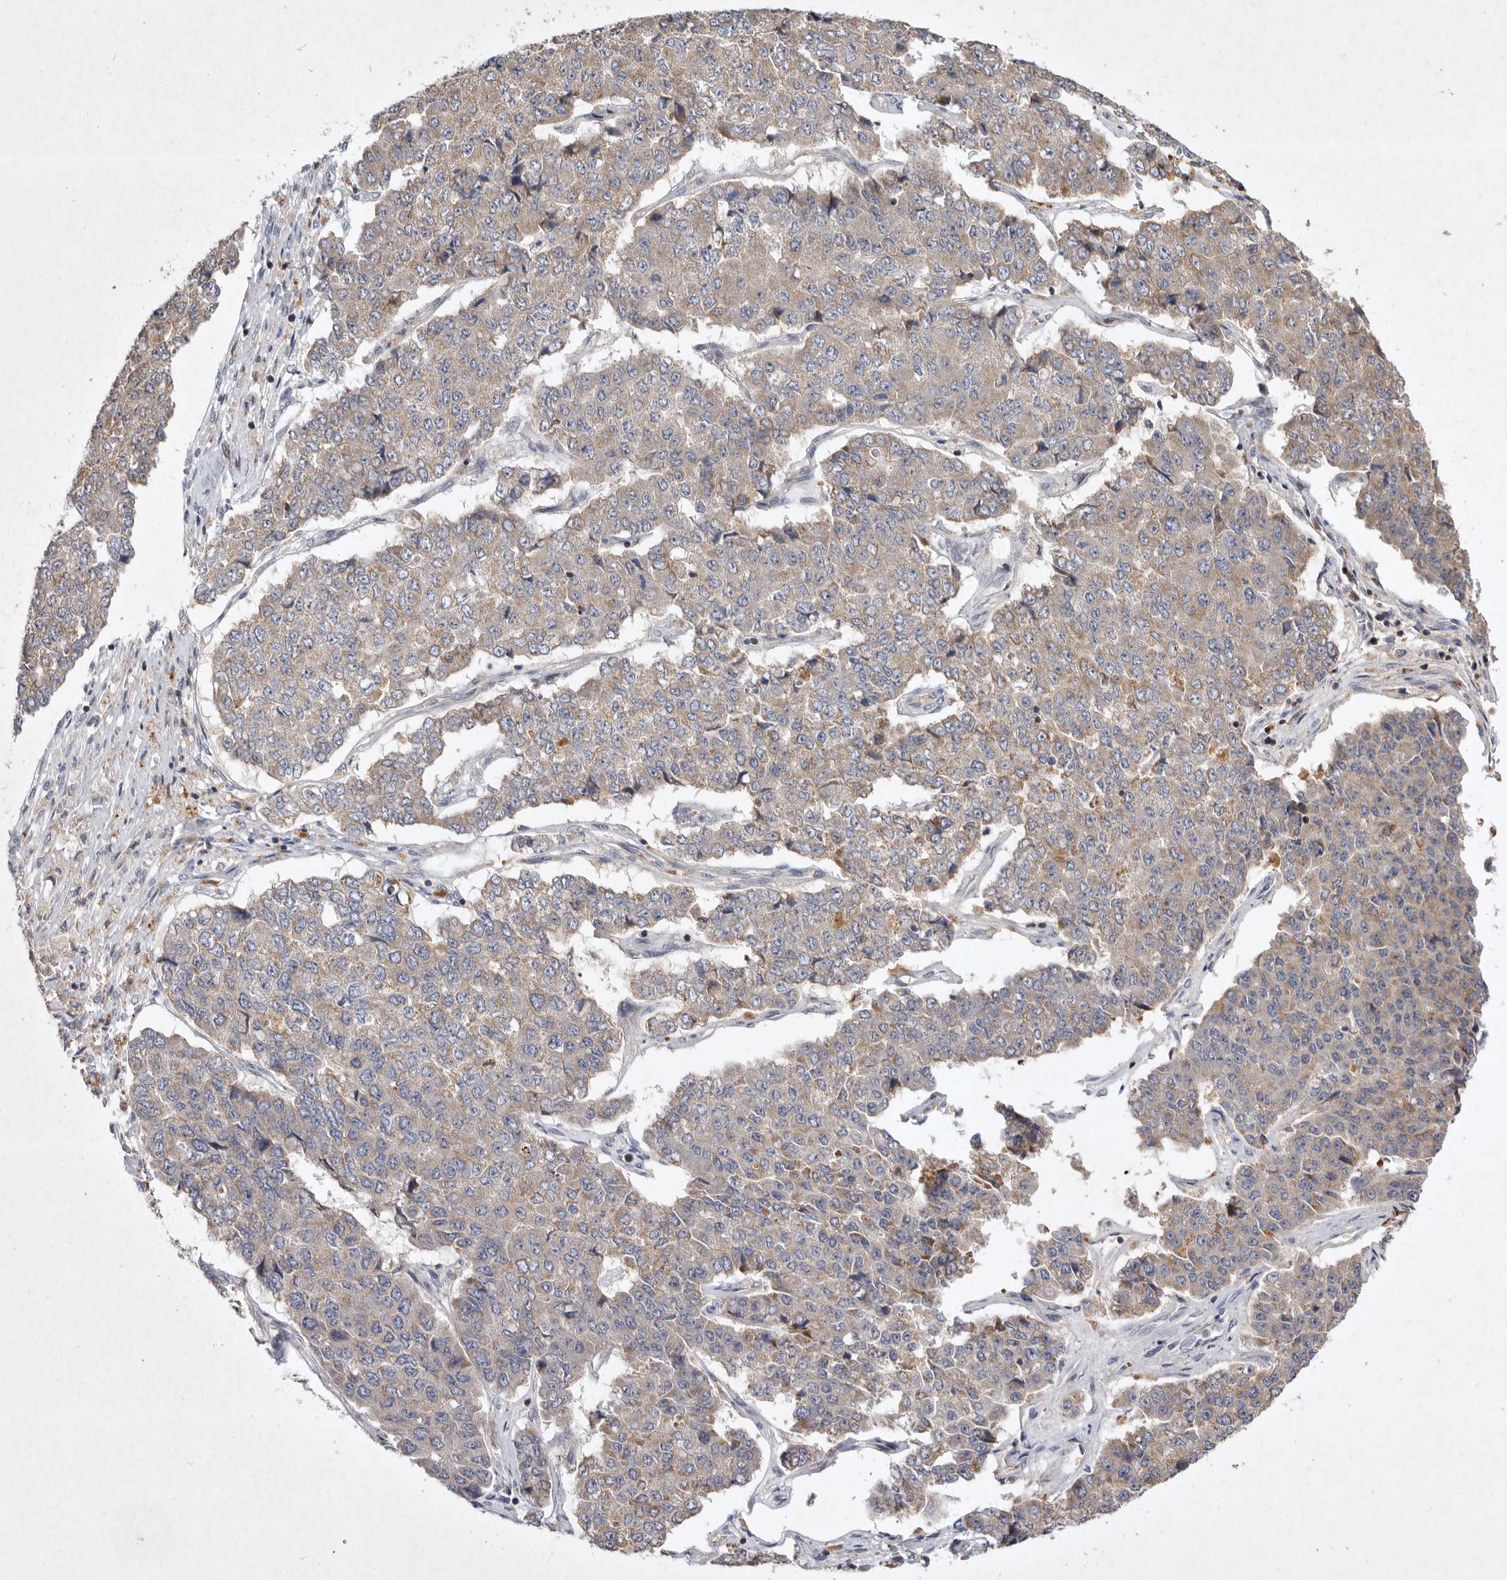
{"staining": {"intensity": "weak", "quantity": "<25%", "location": "cytoplasmic/membranous"}, "tissue": "pancreatic cancer", "cell_type": "Tumor cells", "image_type": "cancer", "snomed": [{"axis": "morphology", "description": "Adenocarcinoma, NOS"}, {"axis": "topography", "description": "Pancreas"}], "caption": "Immunohistochemistry (IHC) photomicrograph of neoplastic tissue: pancreatic cancer (adenocarcinoma) stained with DAB (3,3'-diaminobenzidine) exhibits no significant protein positivity in tumor cells. (DAB IHC with hematoxylin counter stain).", "gene": "TNFSF14", "patient": {"sex": "male", "age": 50}}